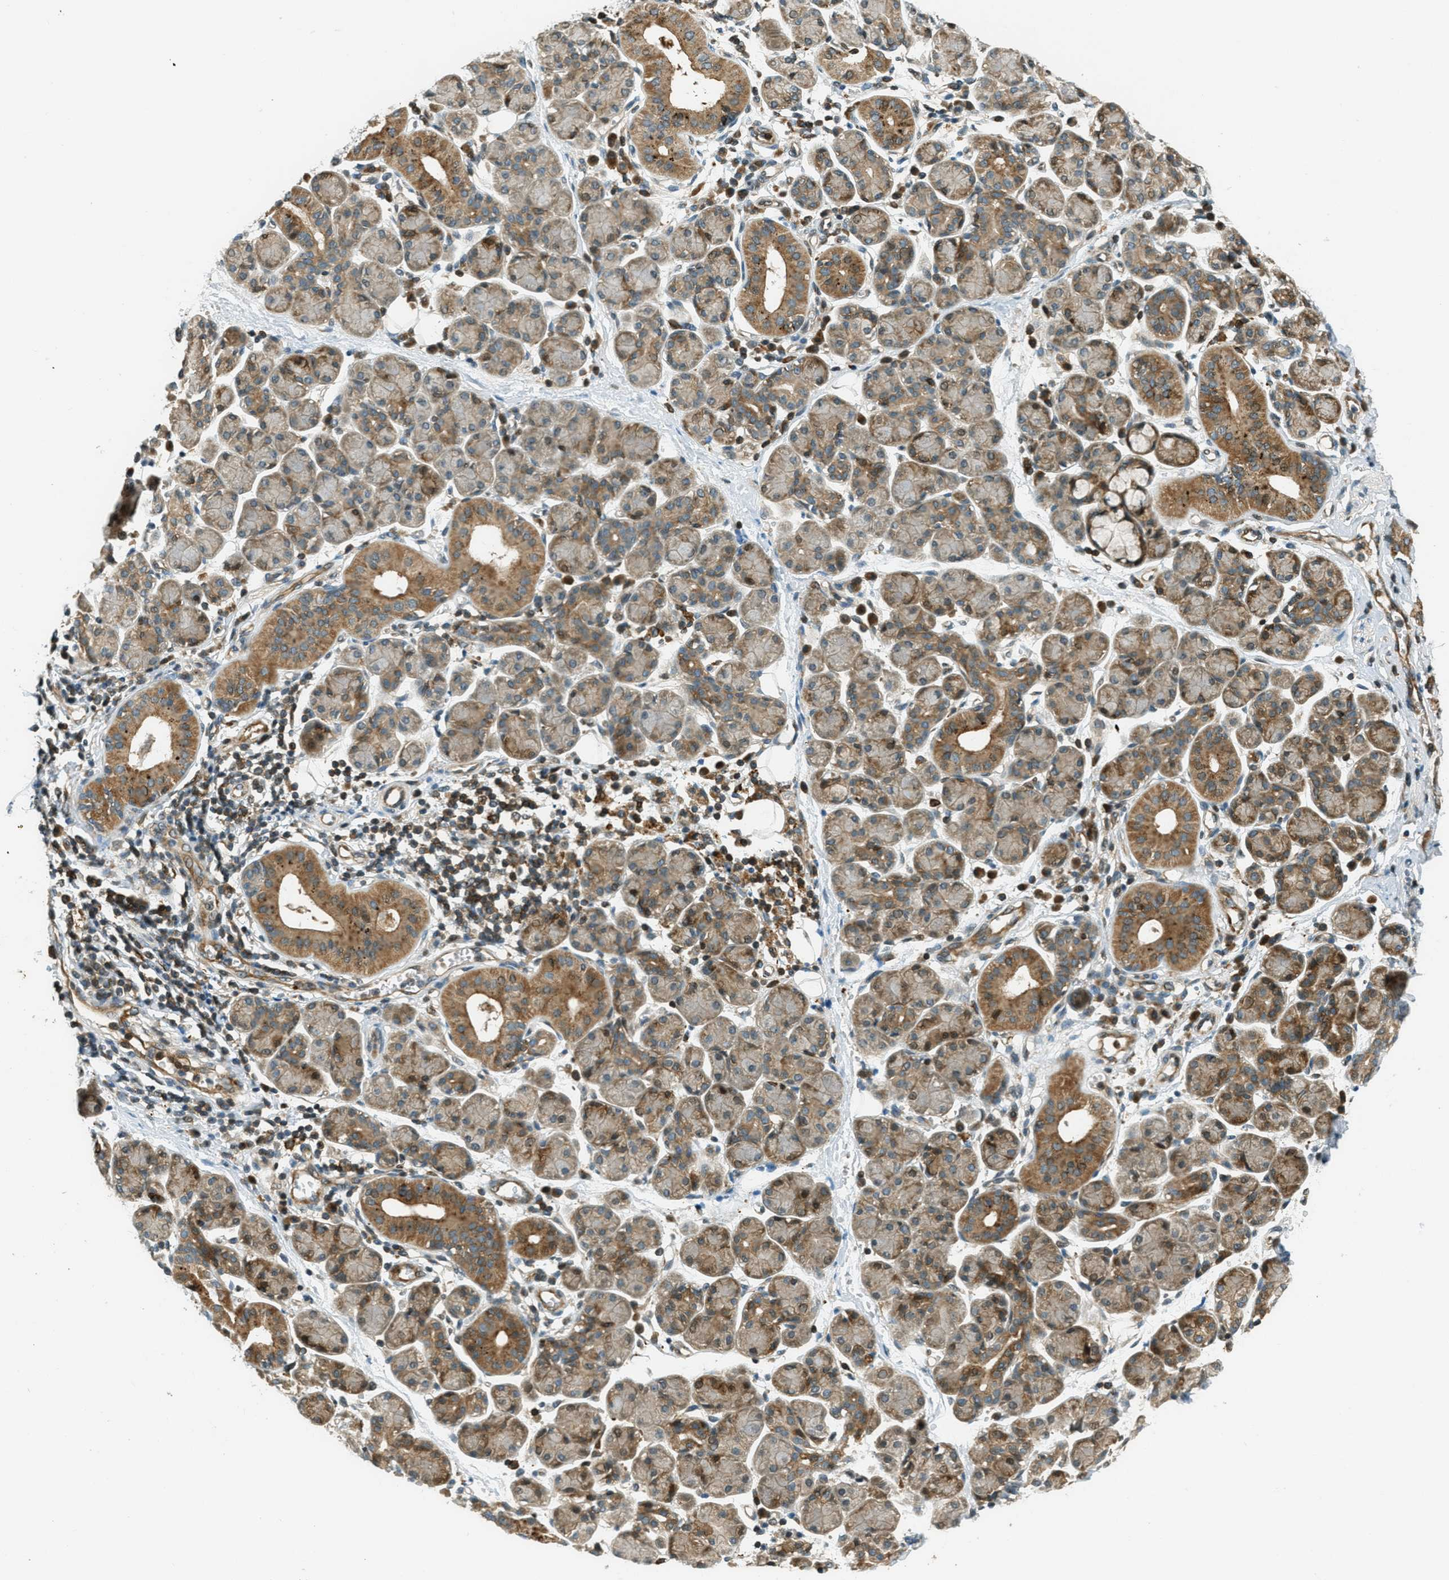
{"staining": {"intensity": "moderate", "quantity": "25%-75%", "location": "cytoplasmic/membranous"}, "tissue": "salivary gland", "cell_type": "Glandular cells", "image_type": "normal", "snomed": [{"axis": "morphology", "description": "Normal tissue, NOS"}, {"axis": "morphology", "description": "Inflammation, NOS"}, {"axis": "topography", "description": "Lymph node"}, {"axis": "topography", "description": "Salivary gland"}], "caption": "The histopathology image displays staining of unremarkable salivary gland, revealing moderate cytoplasmic/membranous protein expression (brown color) within glandular cells.", "gene": "PTPN23", "patient": {"sex": "male", "age": 3}}